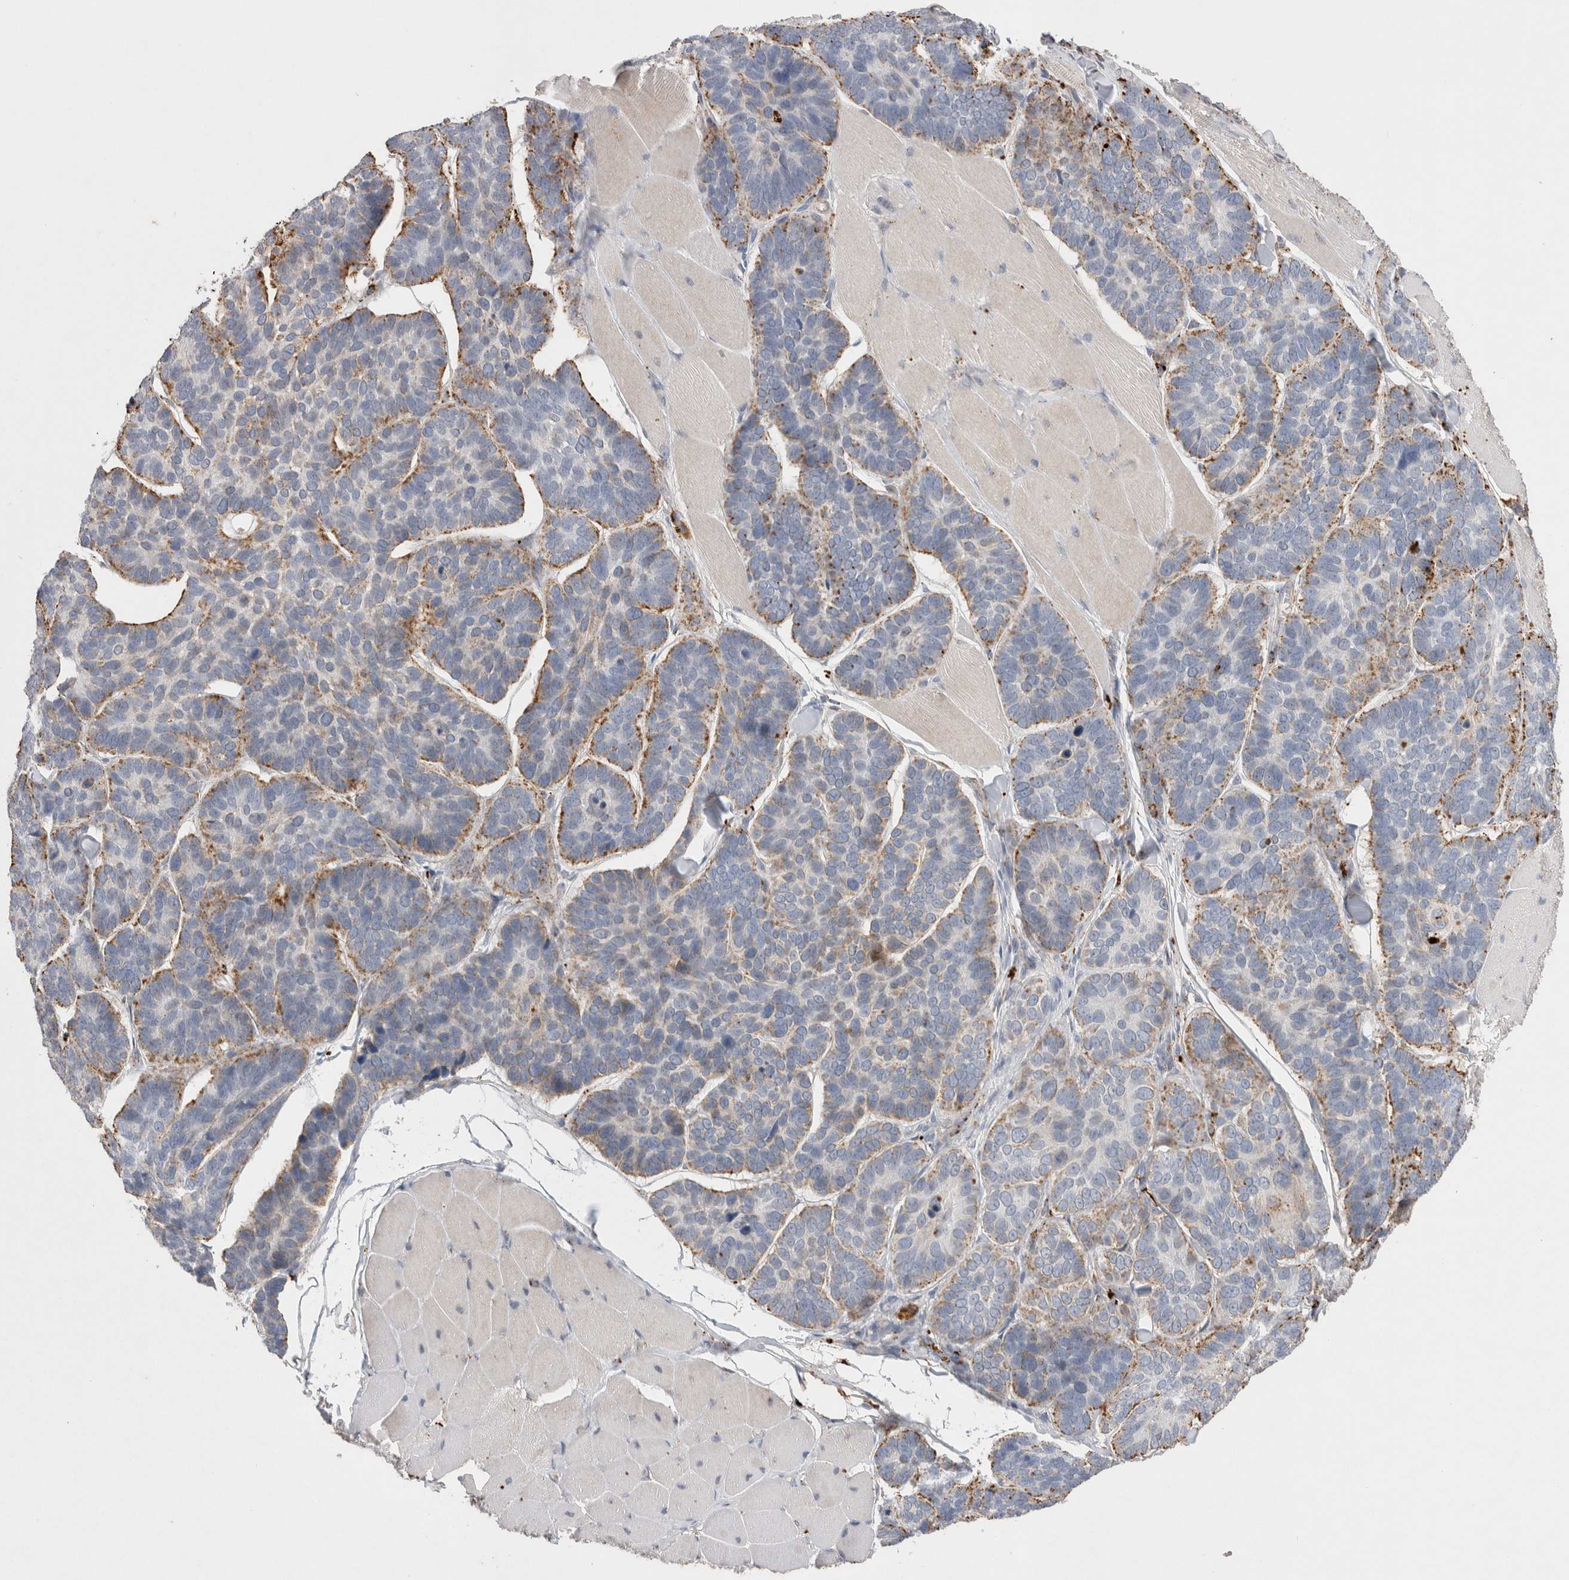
{"staining": {"intensity": "moderate", "quantity": "25%-75%", "location": "cytoplasmic/membranous"}, "tissue": "skin cancer", "cell_type": "Tumor cells", "image_type": "cancer", "snomed": [{"axis": "morphology", "description": "Basal cell carcinoma"}, {"axis": "topography", "description": "Skin"}], "caption": "Skin basal cell carcinoma stained with a brown dye reveals moderate cytoplasmic/membranous positive staining in approximately 25%-75% of tumor cells.", "gene": "CTSA", "patient": {"sex": "male", "age": 62}}